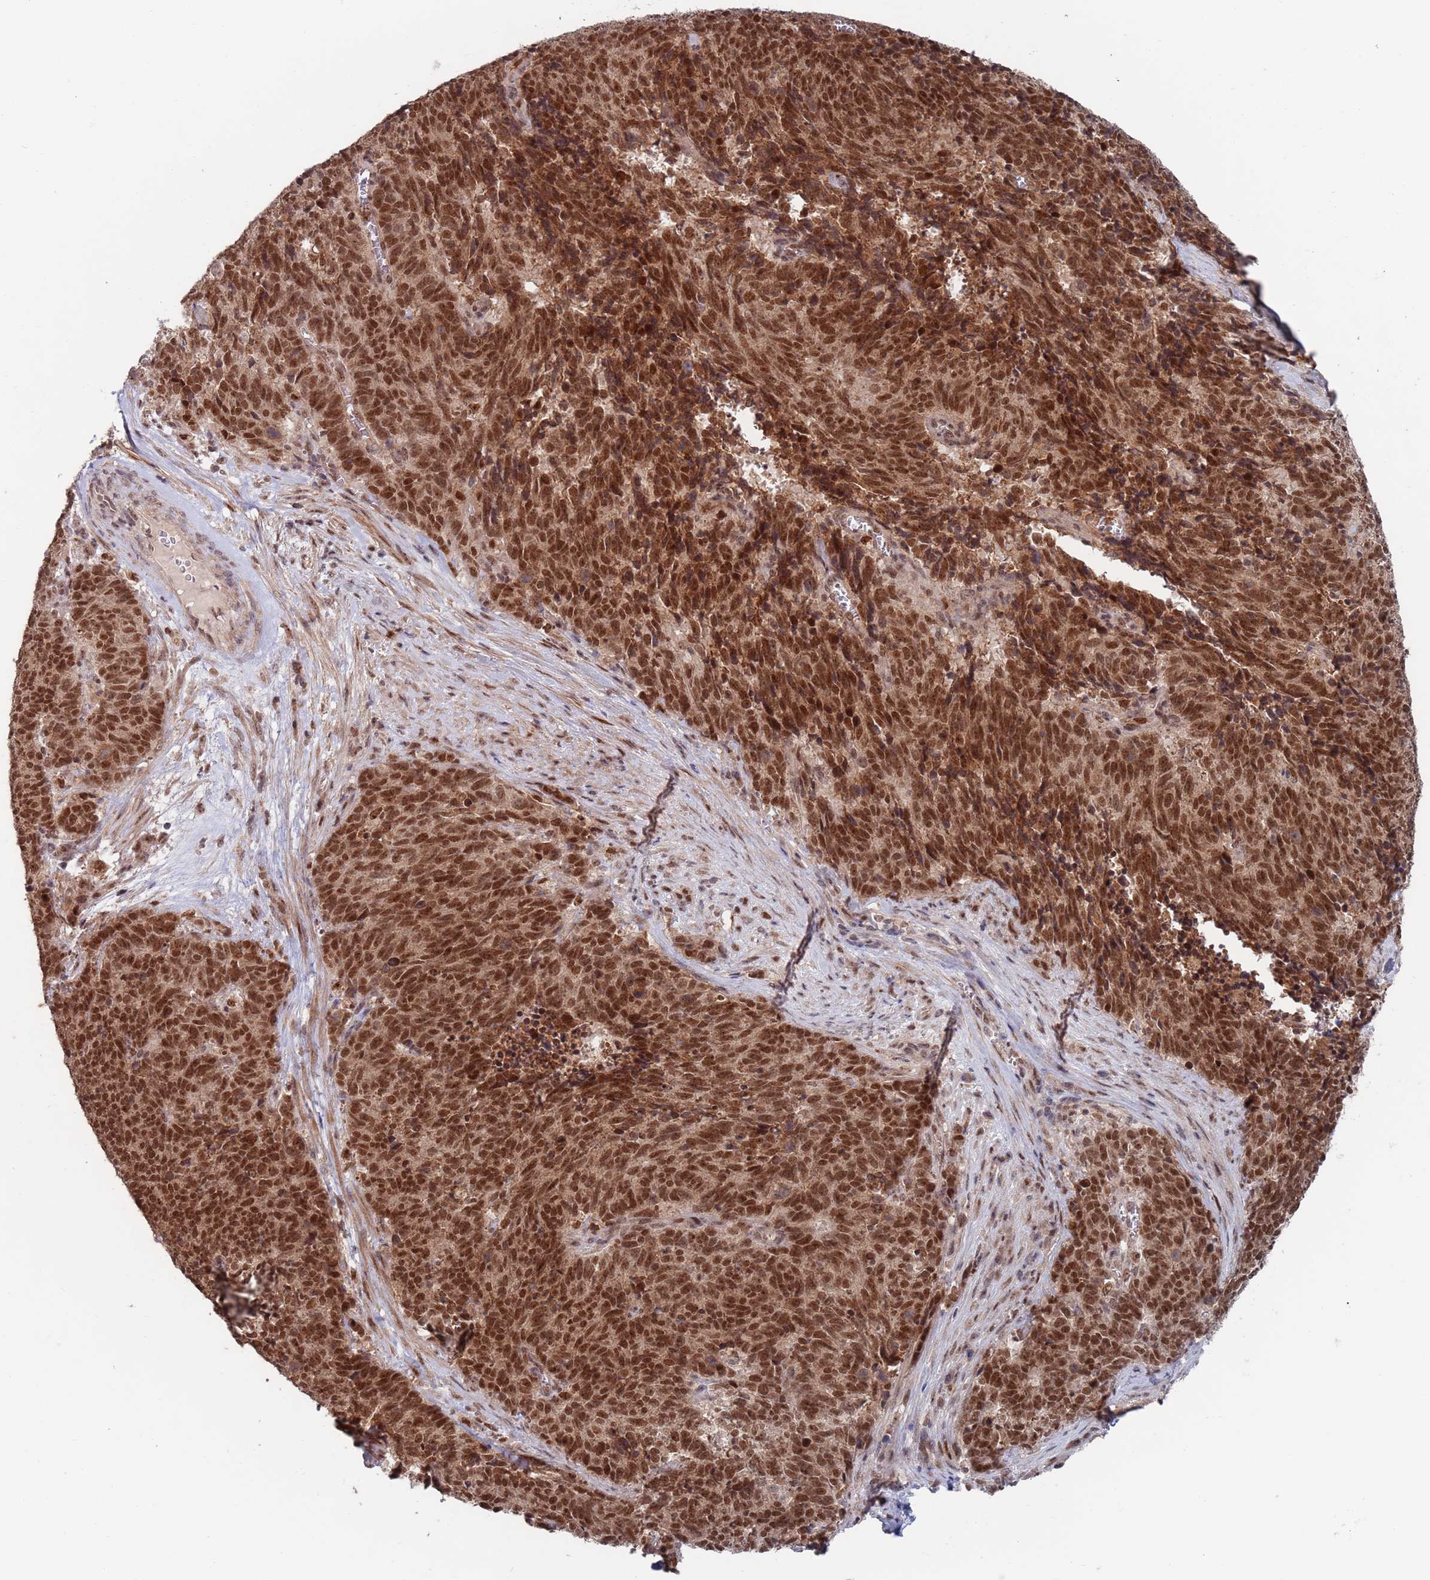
{"staining": {"intensity": "strong", "quantity": ">75%", "location": "nuclear"}, "tissue": "cervical cancer", "cell_type": "Tumor cells", "image_type": "cancer", "snomed": [{"axis": "morphology", "description": "Squamous cell carcinoma, NOS"}, {"axis": "topography", "description": "Cervix"}], "caption": "A high amount of strong nuclear expression is present in about >75% of tumor cells in cervical cancer tissue.", "gene": "RPP25", "patient": {"sex": "female", "age": 29}}